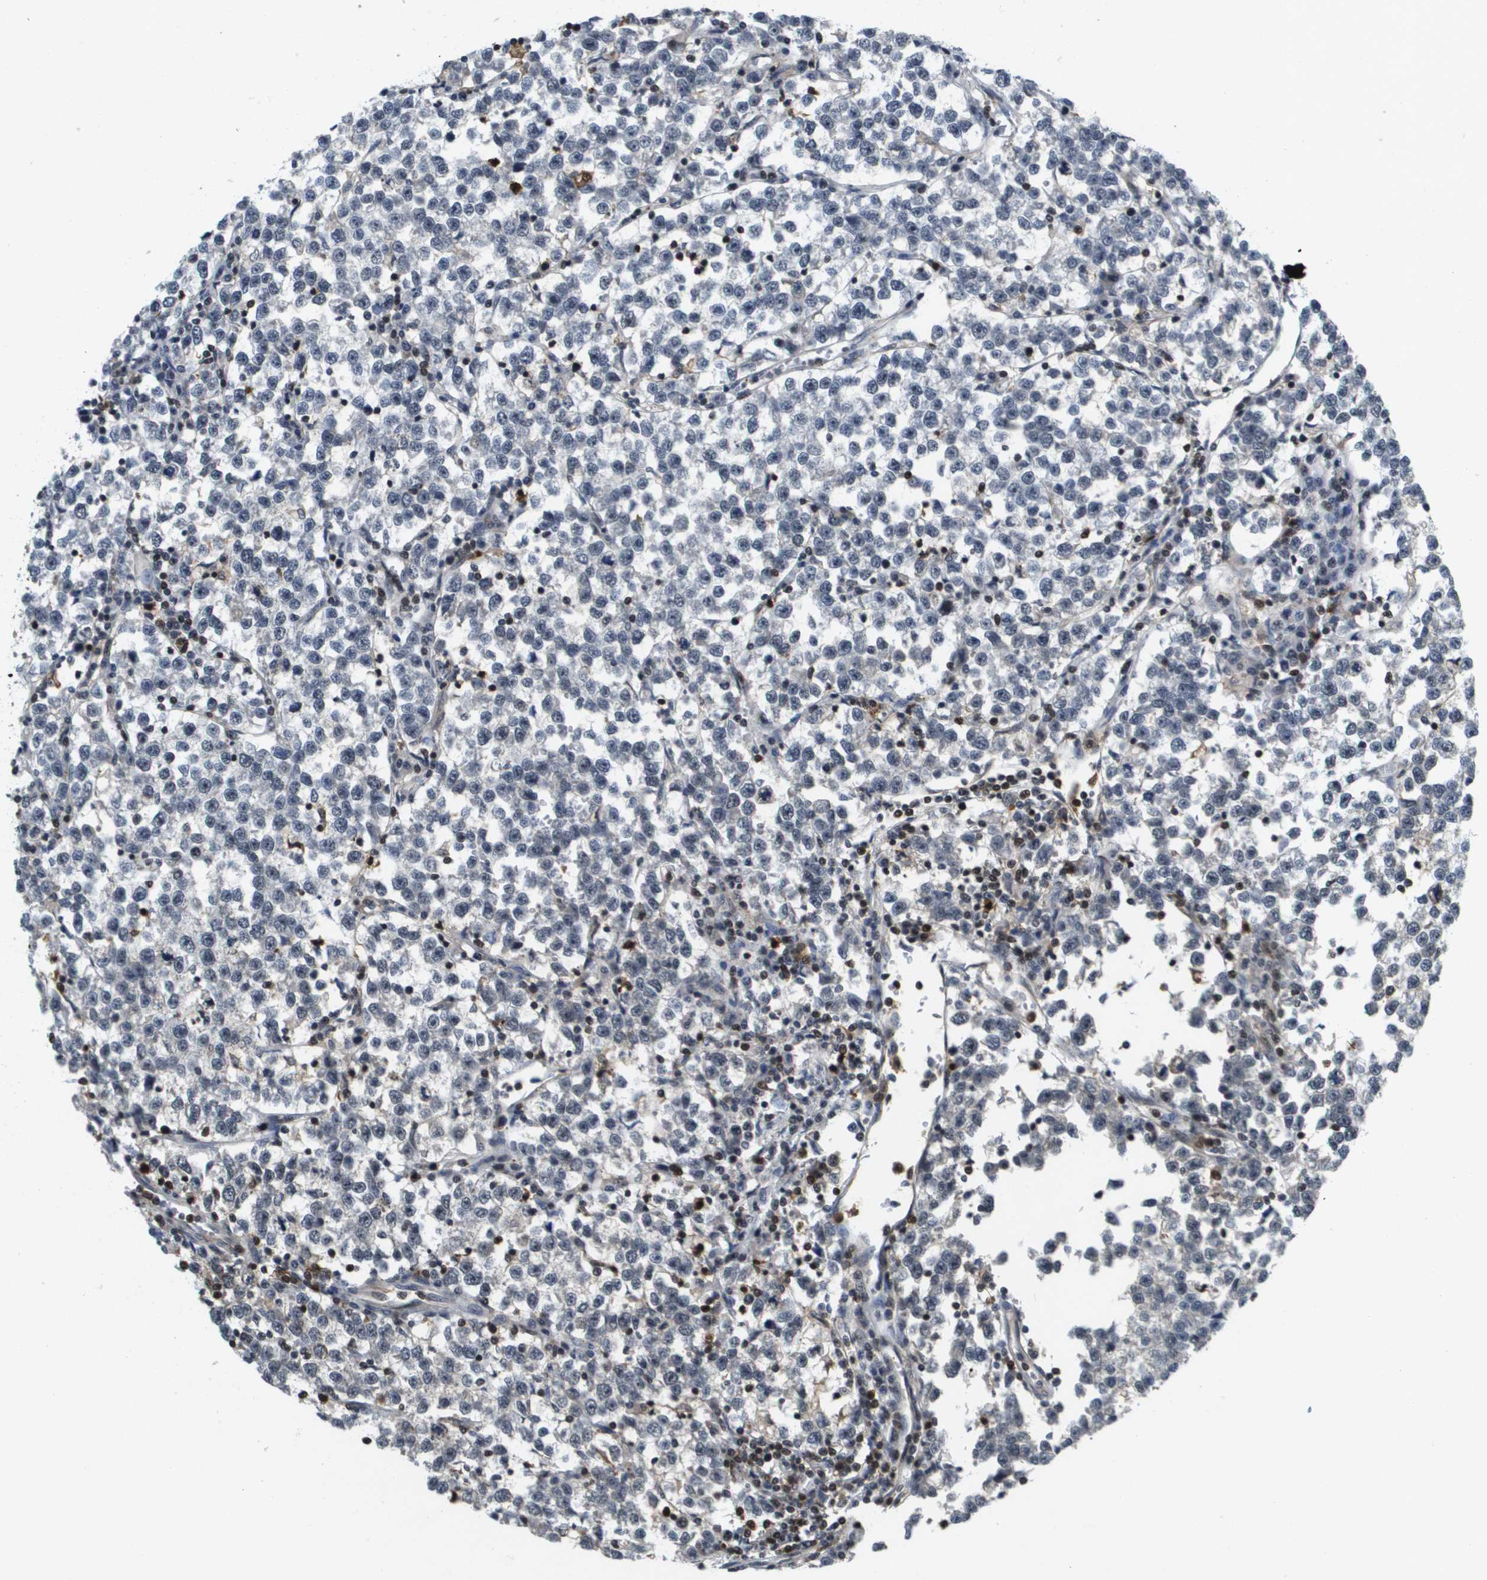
{"staining": {"intensity": "weak", "quantity": "25%-75%", "location": "nuclear"}, "tissue": "testis cancer", "cell_type": "Tumor cells", "image_type": "cancer", "snomed": [{"axis": "morphology", "description": "Normal tissue, NOS"}, {"axis": "morphology", "description": "Seminoma, NOS"}, {"axis": "topography", "description": "Testis"}], "caption": "The micrograph exhibits immunohistochemical staining of seminoma (testis). There is weak nuclear staining is identified in about 25%-75% of tumor cells.", "gene": "EP400", "patient": {"sex": "male", "age": 43}}